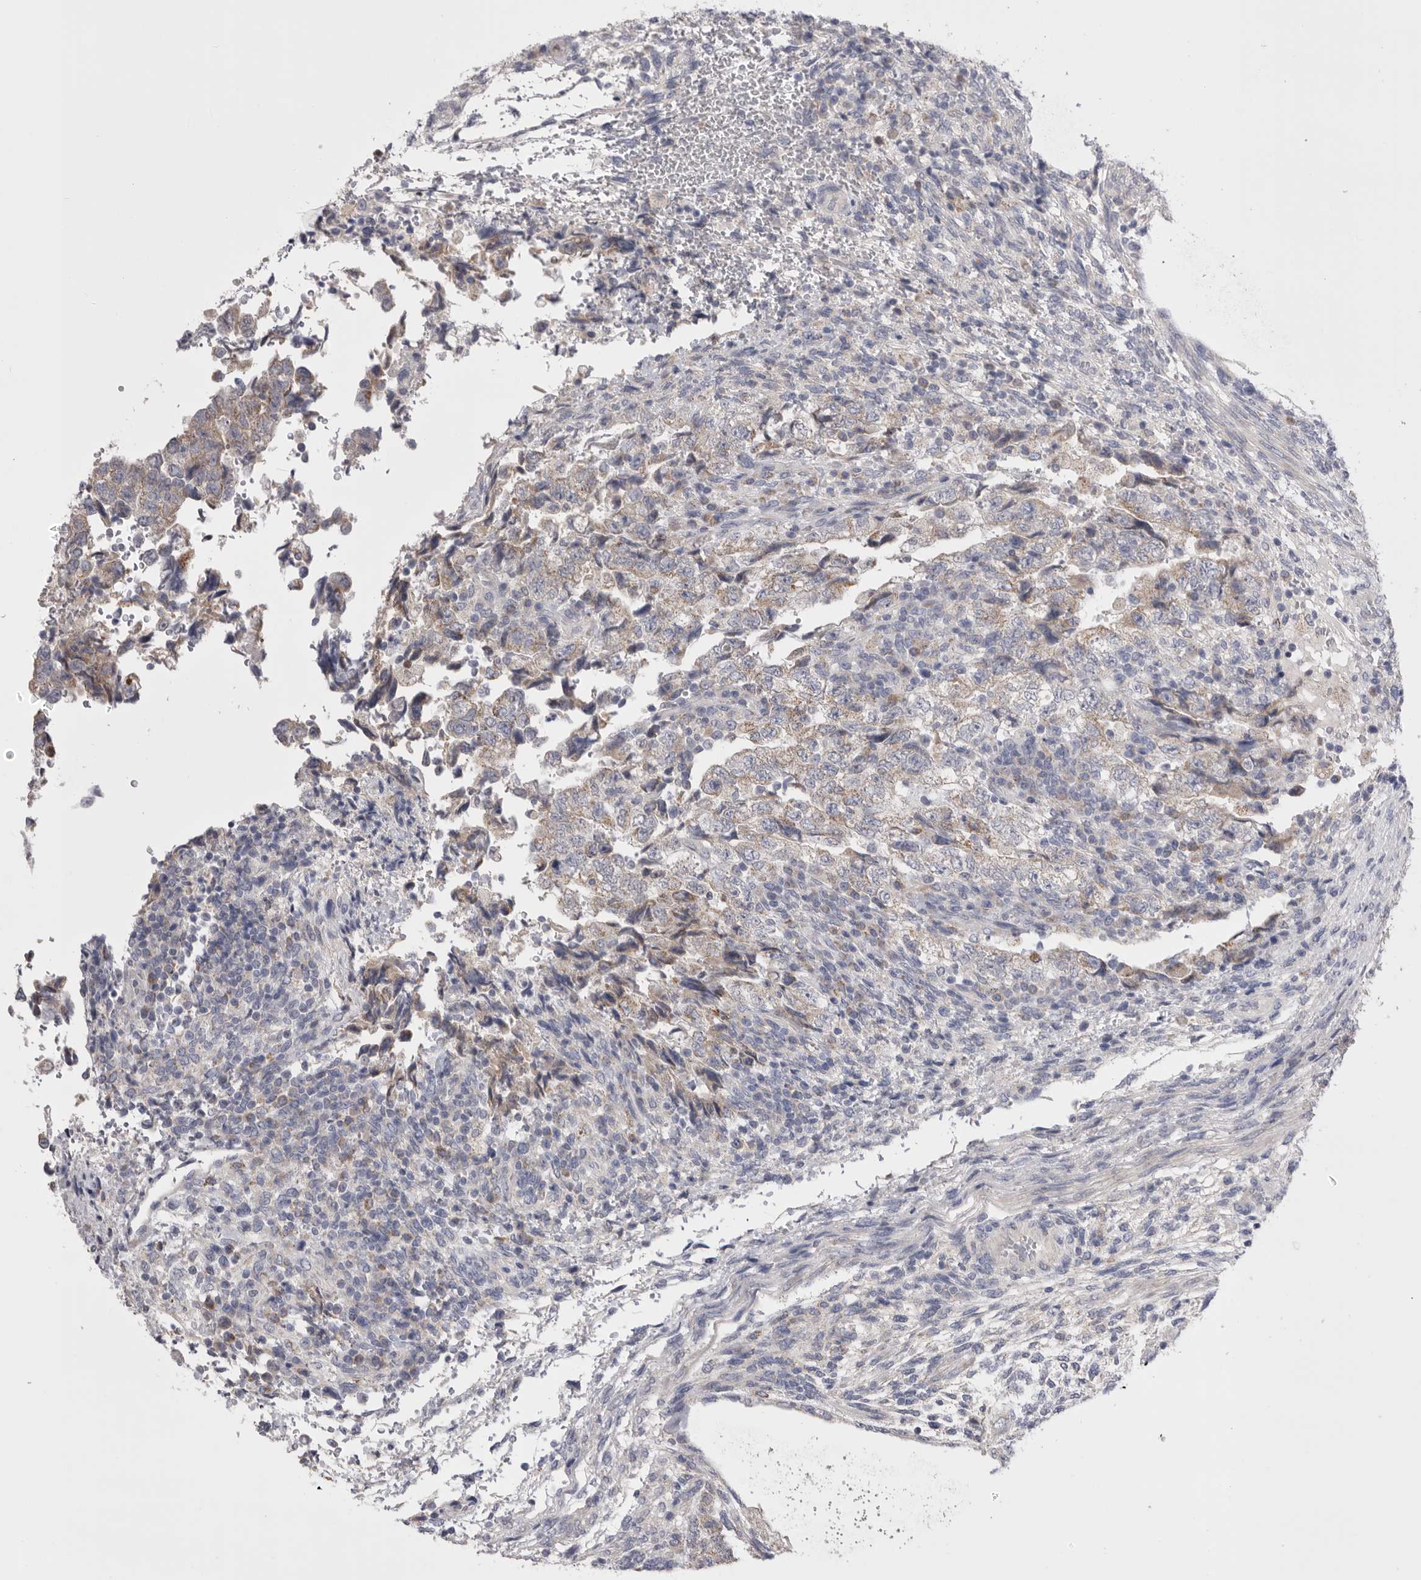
{"staining": {"intensity": "weak", "quantity": "25%-75%", "location": "cytoplasmic/membranous"}, "tissue": "testis cancer", "cell_type": "Tumor cells", "image_type": "cancer", "snomed": [{"axis": "morphology", "description": "Normal tissue, NOS"}, {"axis": "morphology", "description": "Carcinoma, Embryonal, NOS"}, {"axis": "topography", "description": "Testis"}], "caption": "Immunohistochemical staining of testis embryonal carcinoma exhibits weak cytoplasmic/membranous protein expression in approximately 25%-75% of tumor cells. (Brightfield microscopy of DAB IHC at high magnification).", "gene": "CCDC126", "patient": {"sex": "male", "age": 36}}